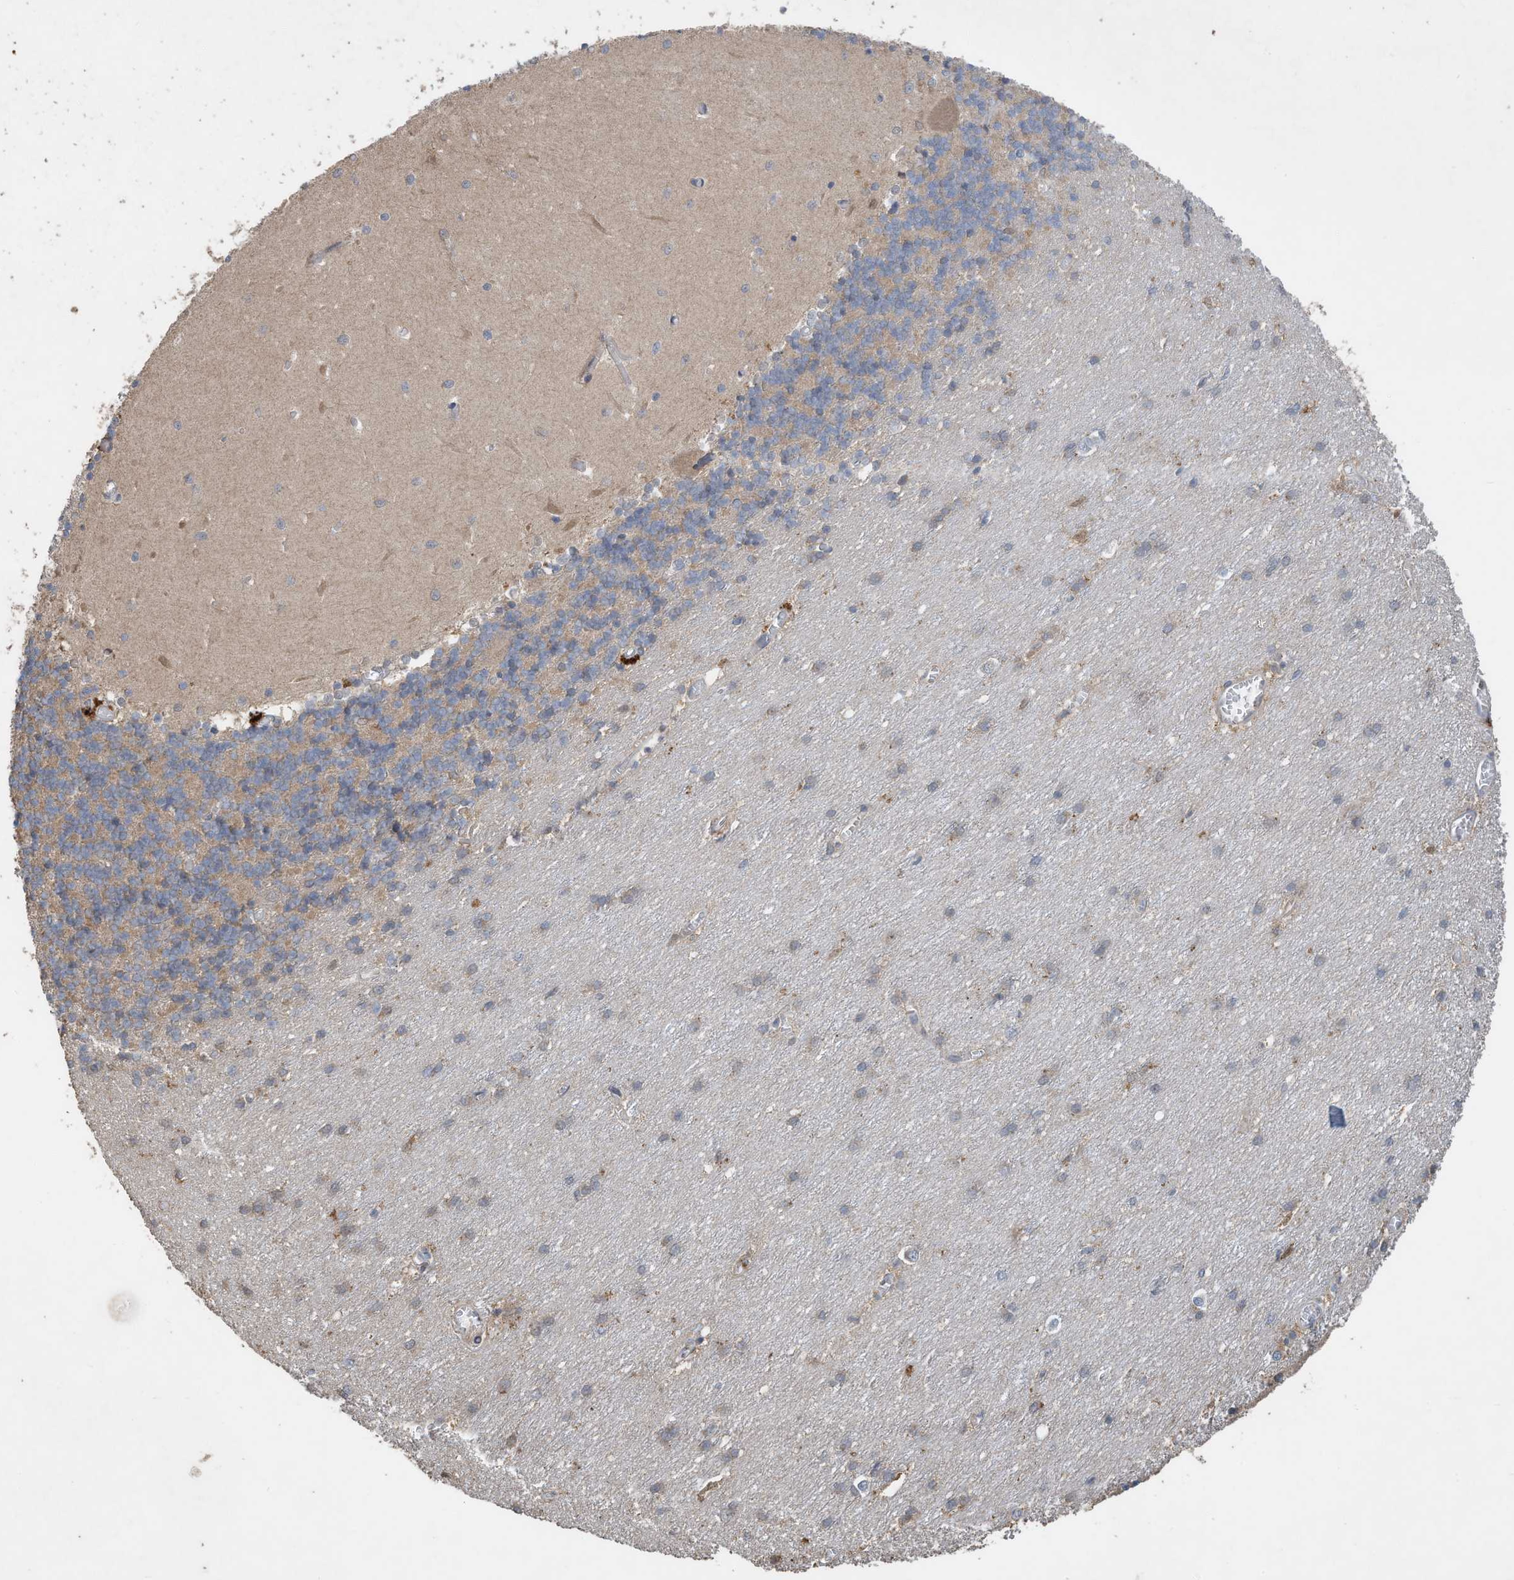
{"staining": {"intensity": "moderate", "quantity": "25%-75%", "location": "cytoplasmic/membranous"}, "tissue": "cerebellum", "cell_type": "Cells in granular layer", "image_type": "normal", "snomed": [{"axis": "morphology", "description": "Normal tissue, NOS"}, {"axis": "topography", "description": "Cerebellum"}], "caption": "Brown immunohistochemical staining in benign cerebellum displays moderate cytoplasmic/membranous positivity in approximately 25%-75% of cells in granular layer.", "gene": "CAPN13", "patient": {"sex": "male", "age": 37}}